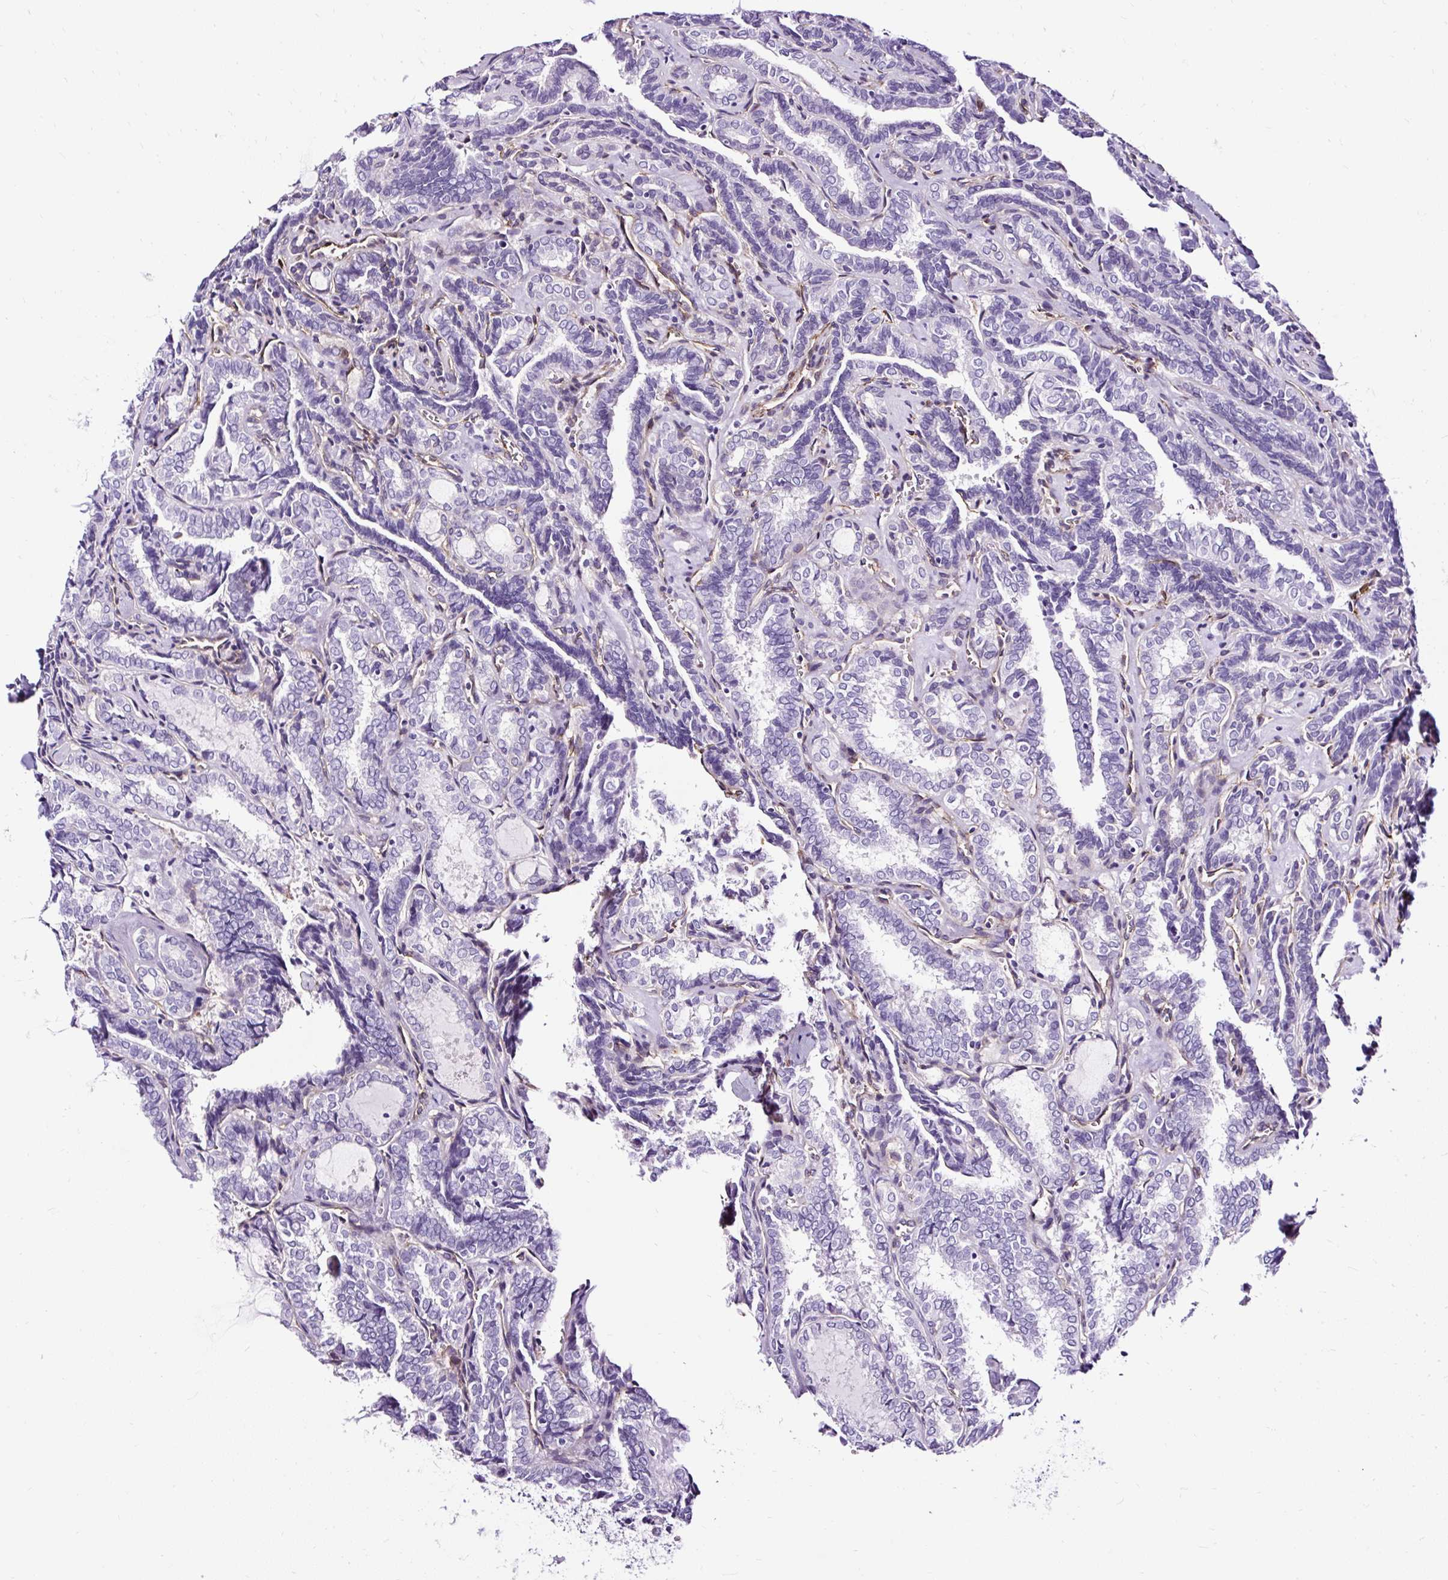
{"staining": {"intensity": "negative", "quantity": "none", "location": "none"}, "tissue": "thyroid cancer", "cell_type": "Tumor cells", "image_type": "cancer", "snomed": [{"axis": "morphology", "description": "Papillary adenocarcinoma, NOS"}, {"axis": "topography", "description": "Thyroid gland"}], "caption": "The micrograph reveals no significant expression in tumor cells of thyroid cancer (papillary adenocarcinoma).", "gene": "SLC7A8", "patient": {"sex": "female", "age": 30}}